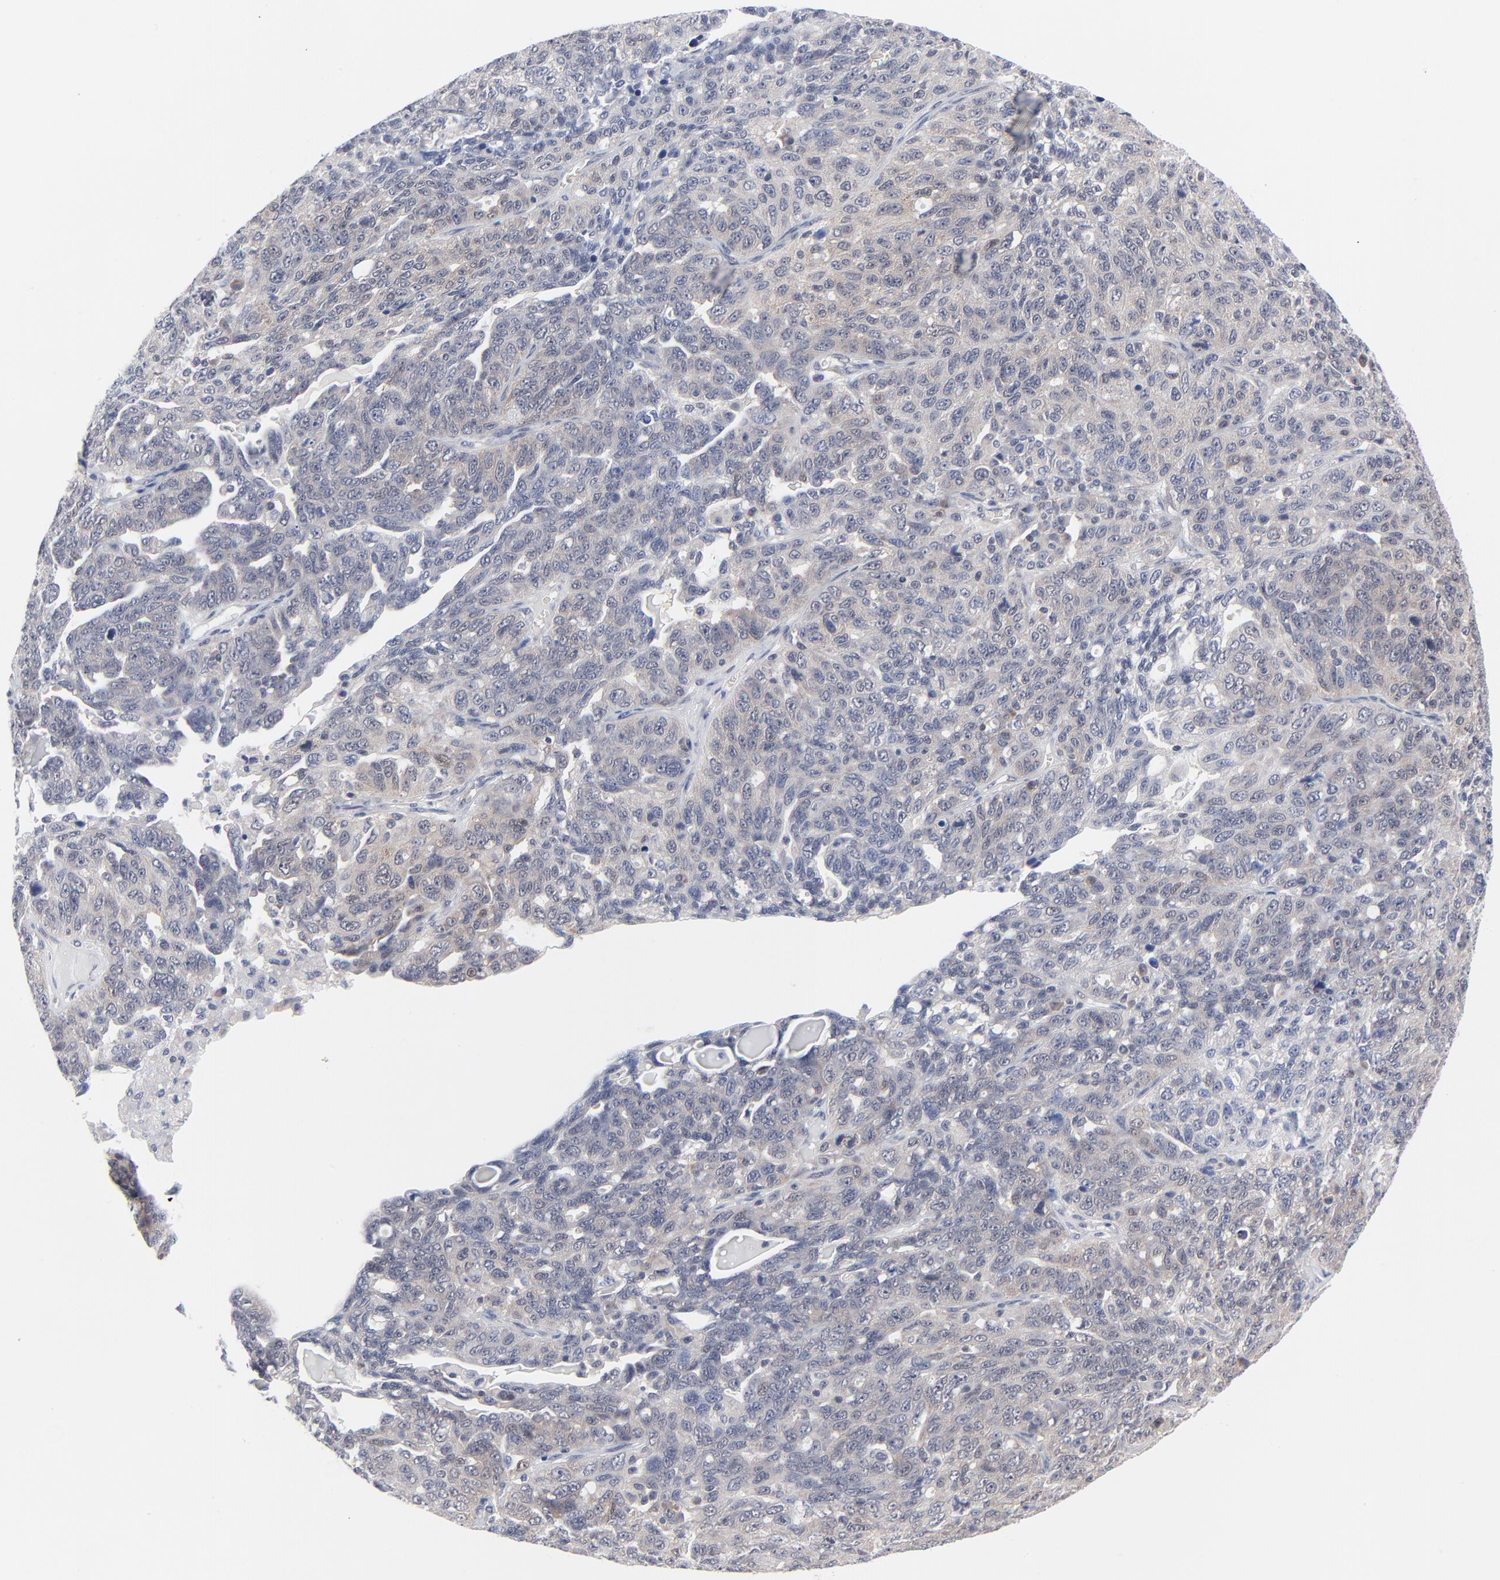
{"staining": {"intensity": "weak", "quantity": "<25%", "location": "cytoplasmic/membranous"}, "tissue": "ovarian cancer", "cell_type": "Tumor cells", "image_type": "cancer", "snomed": [{"axis": "morphology", "description": "Cystadenocarcinoma, serous, NOS"}, {"axis": "topography", "description": "Ovary"}], "caption": "Ovarian cancer (serous cystadenocarcinoma) was stained to show a protein in brown. There is no significant expression in tumor cells.", "gene": "RPS6KB1", "patient": {"sex": "female", "age": 71}}